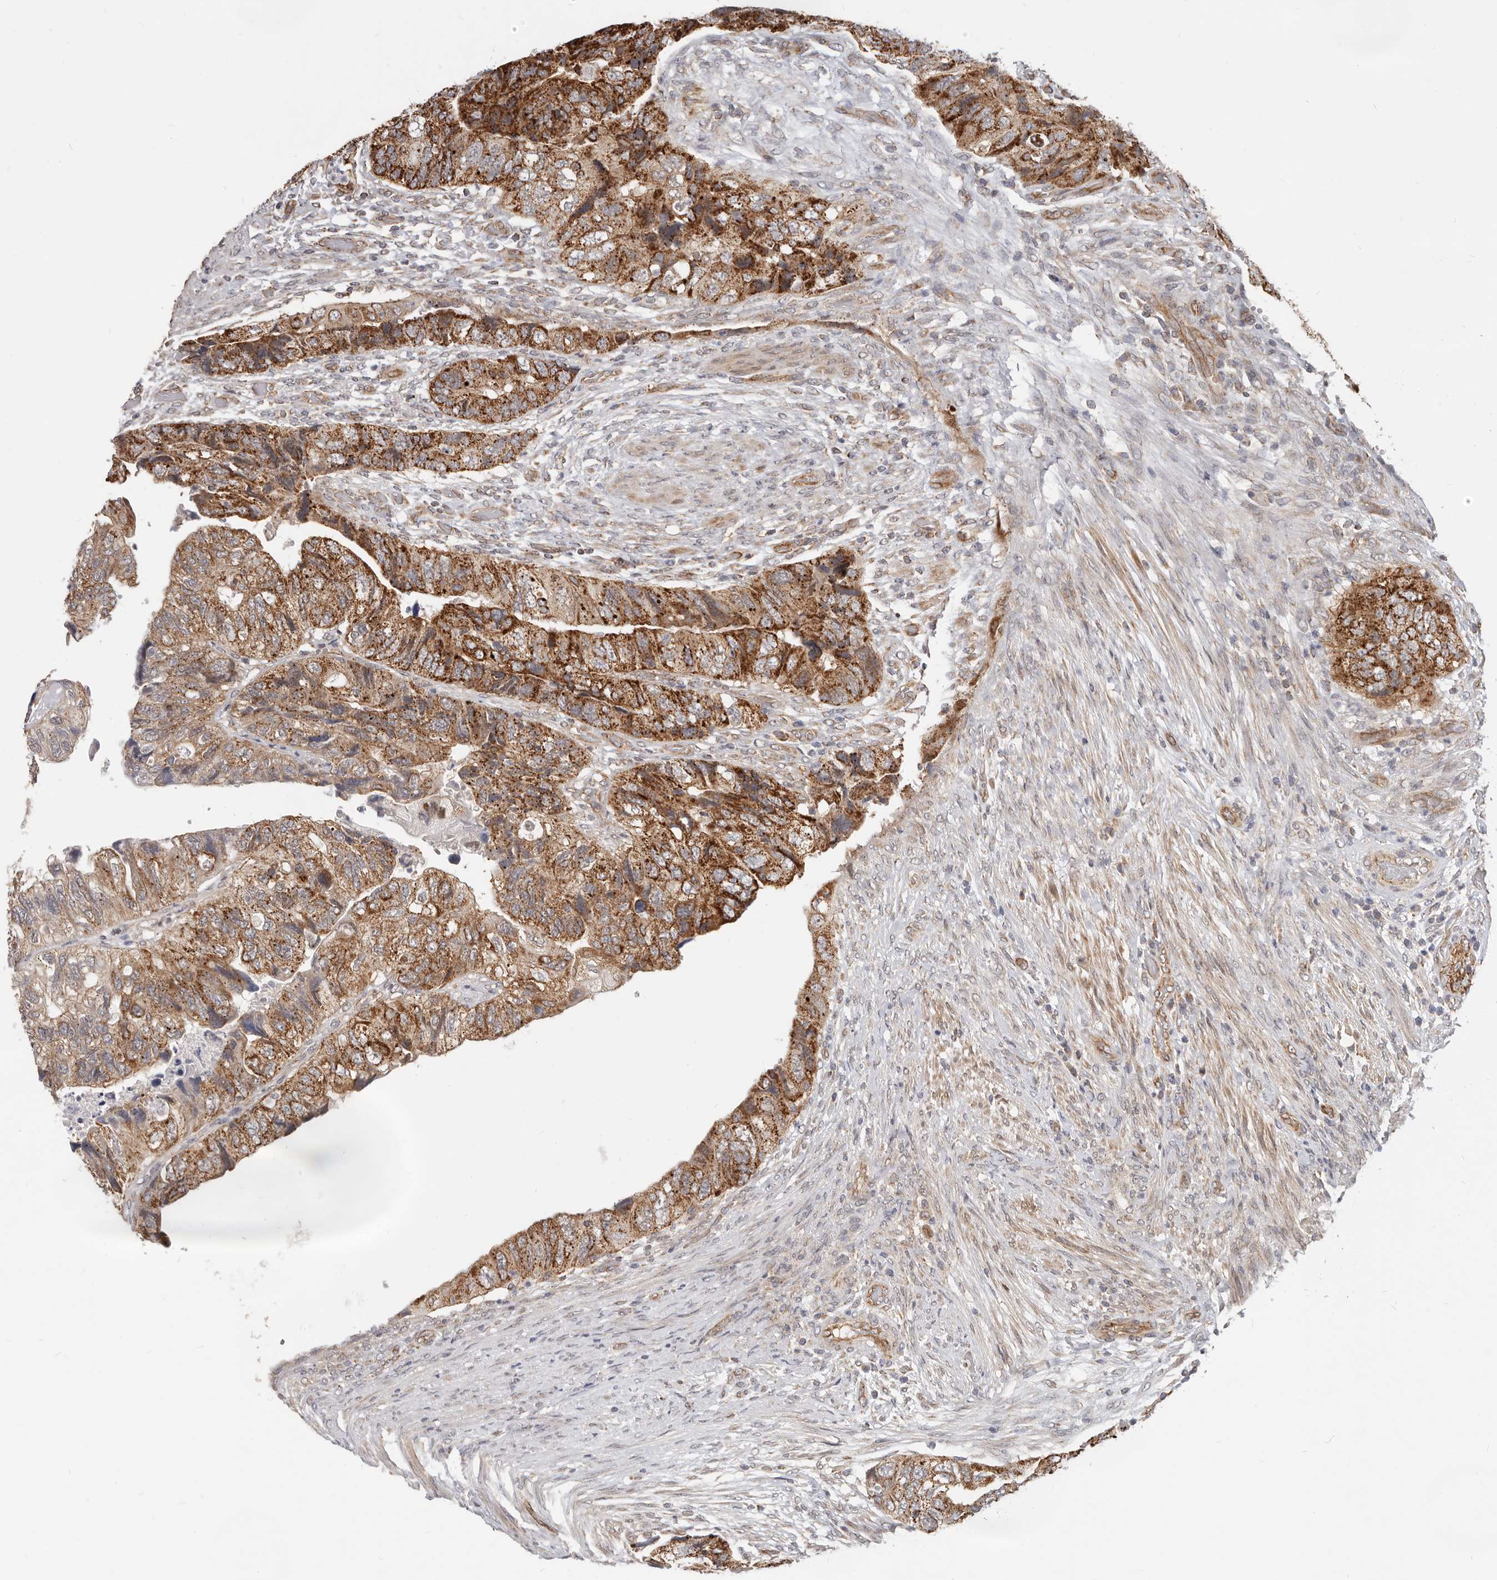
{"staining": {"intensity": "strong", "quantity": ">75%", "location": "cytoplasmic/membranous"}, "tissue": "colorectal cancer", "cell_type": "Tumor cells", "image_type": "cancer", "snomed": [{"axis": "morphology", "description": "Adenocarcinoma, NOS"}, {"axis": "topography", "description": "Rectum"}], "caption": "The image shows staining of colorectal cancer (adenocarcinoma), revealing strong cytoplasmic/membranous protein staining (brown color) within tumor cells. The protein of interest is shown in brown color, while the nuclei are stained blue.", "gene": "USP49", "patient": {"sex": "male", "age": 63}}